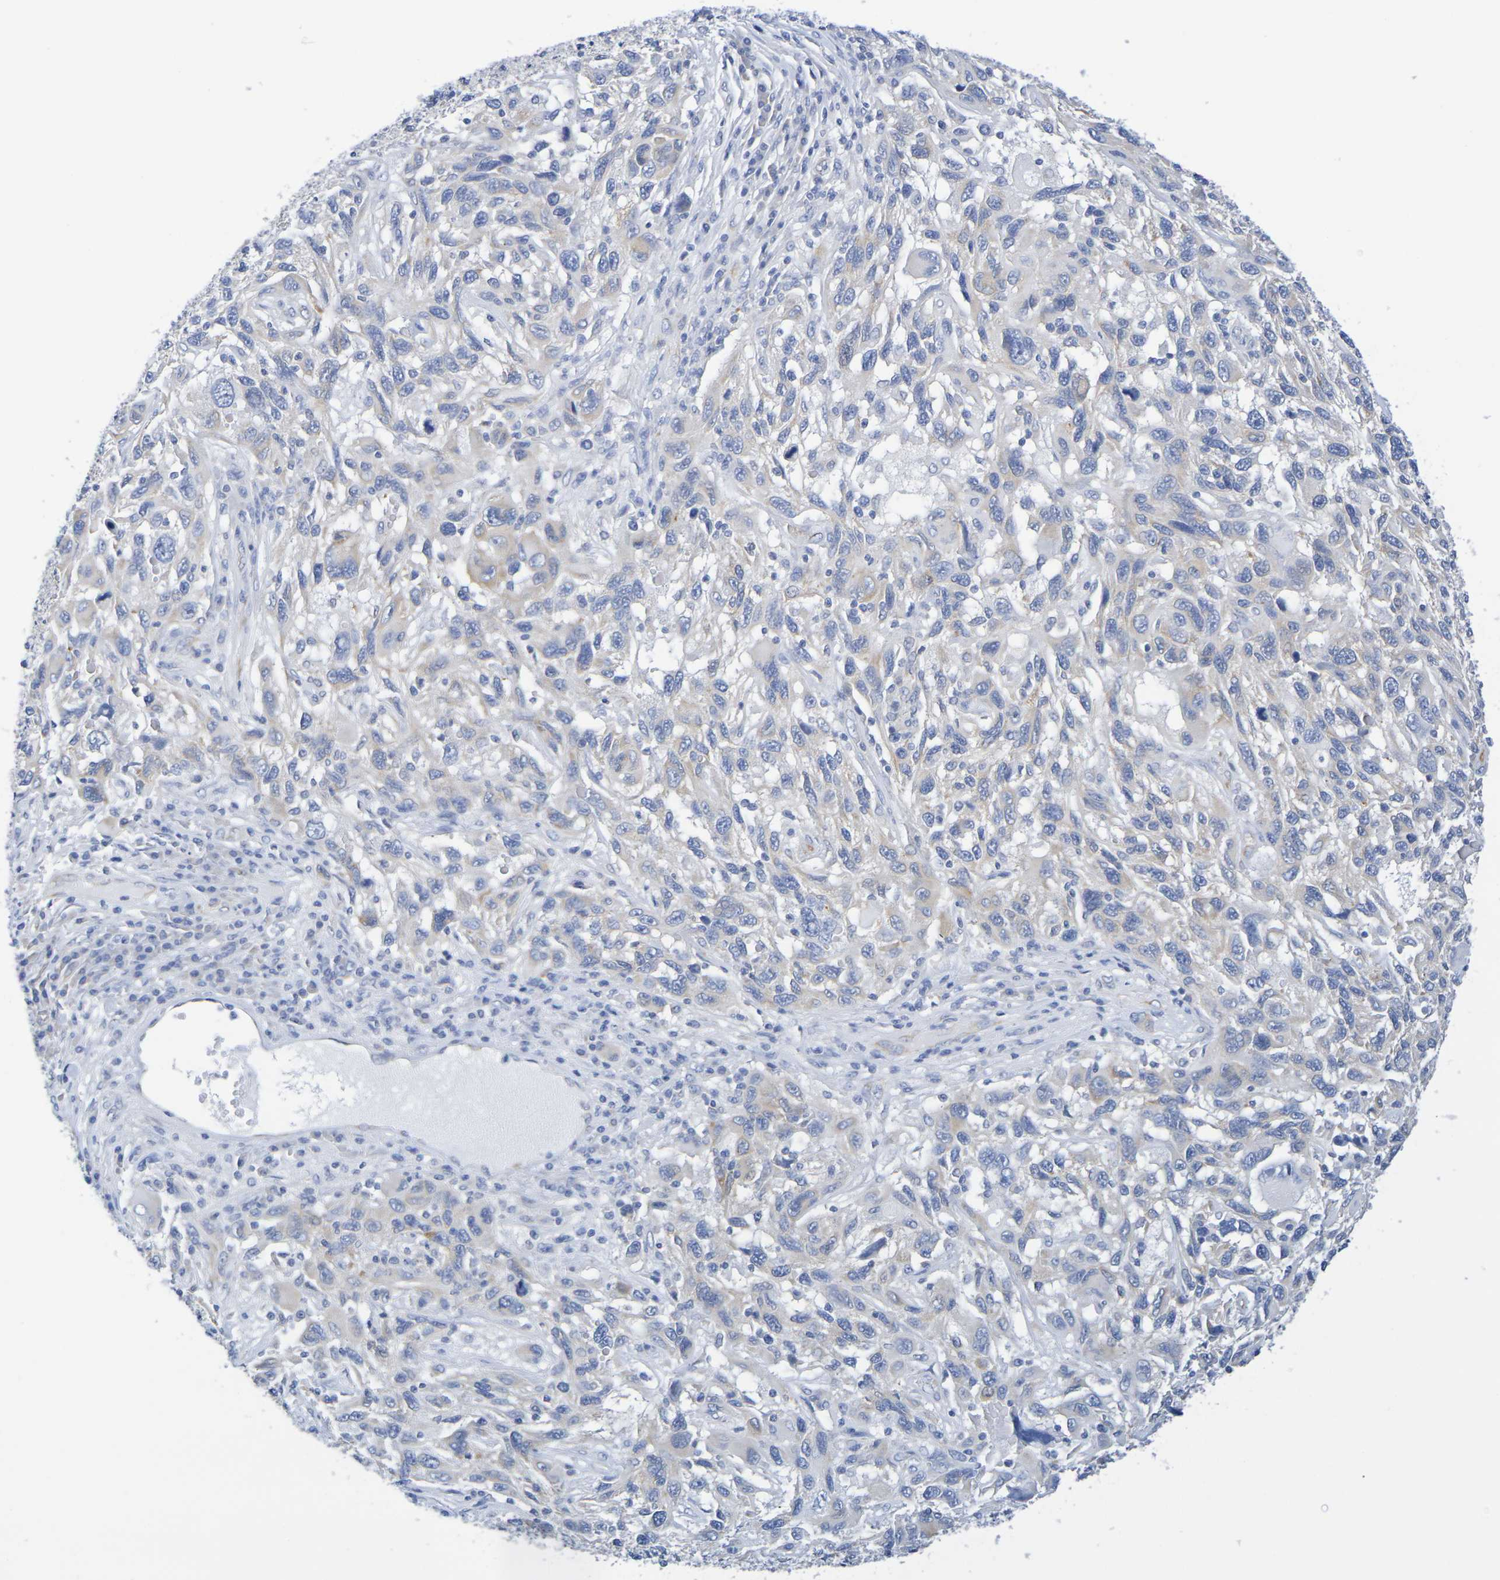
{"staining": {"intensity": "weak", "quantity": "<25%", "location": "cytoplasmic/membranous"}, "tissue": "melanoma", "cell_type": "Tumor cells", "image_type": "cancer", "snomed": [{"axis": "morphology", "description": "Malignant melanoma, NOS"}, {"axis": "topography", "description": "Skin"}], "caption": "Photomicrograph shows no protein positivity in tumor cells of melanoma tissue. (Stains: DAB immunohistochemistry with hematoxylin counter stain, Microscopy: brightfield microscopy at high magnification).", "gene": "TMCC3", "patient": {"sex": "male", "age": 53}}